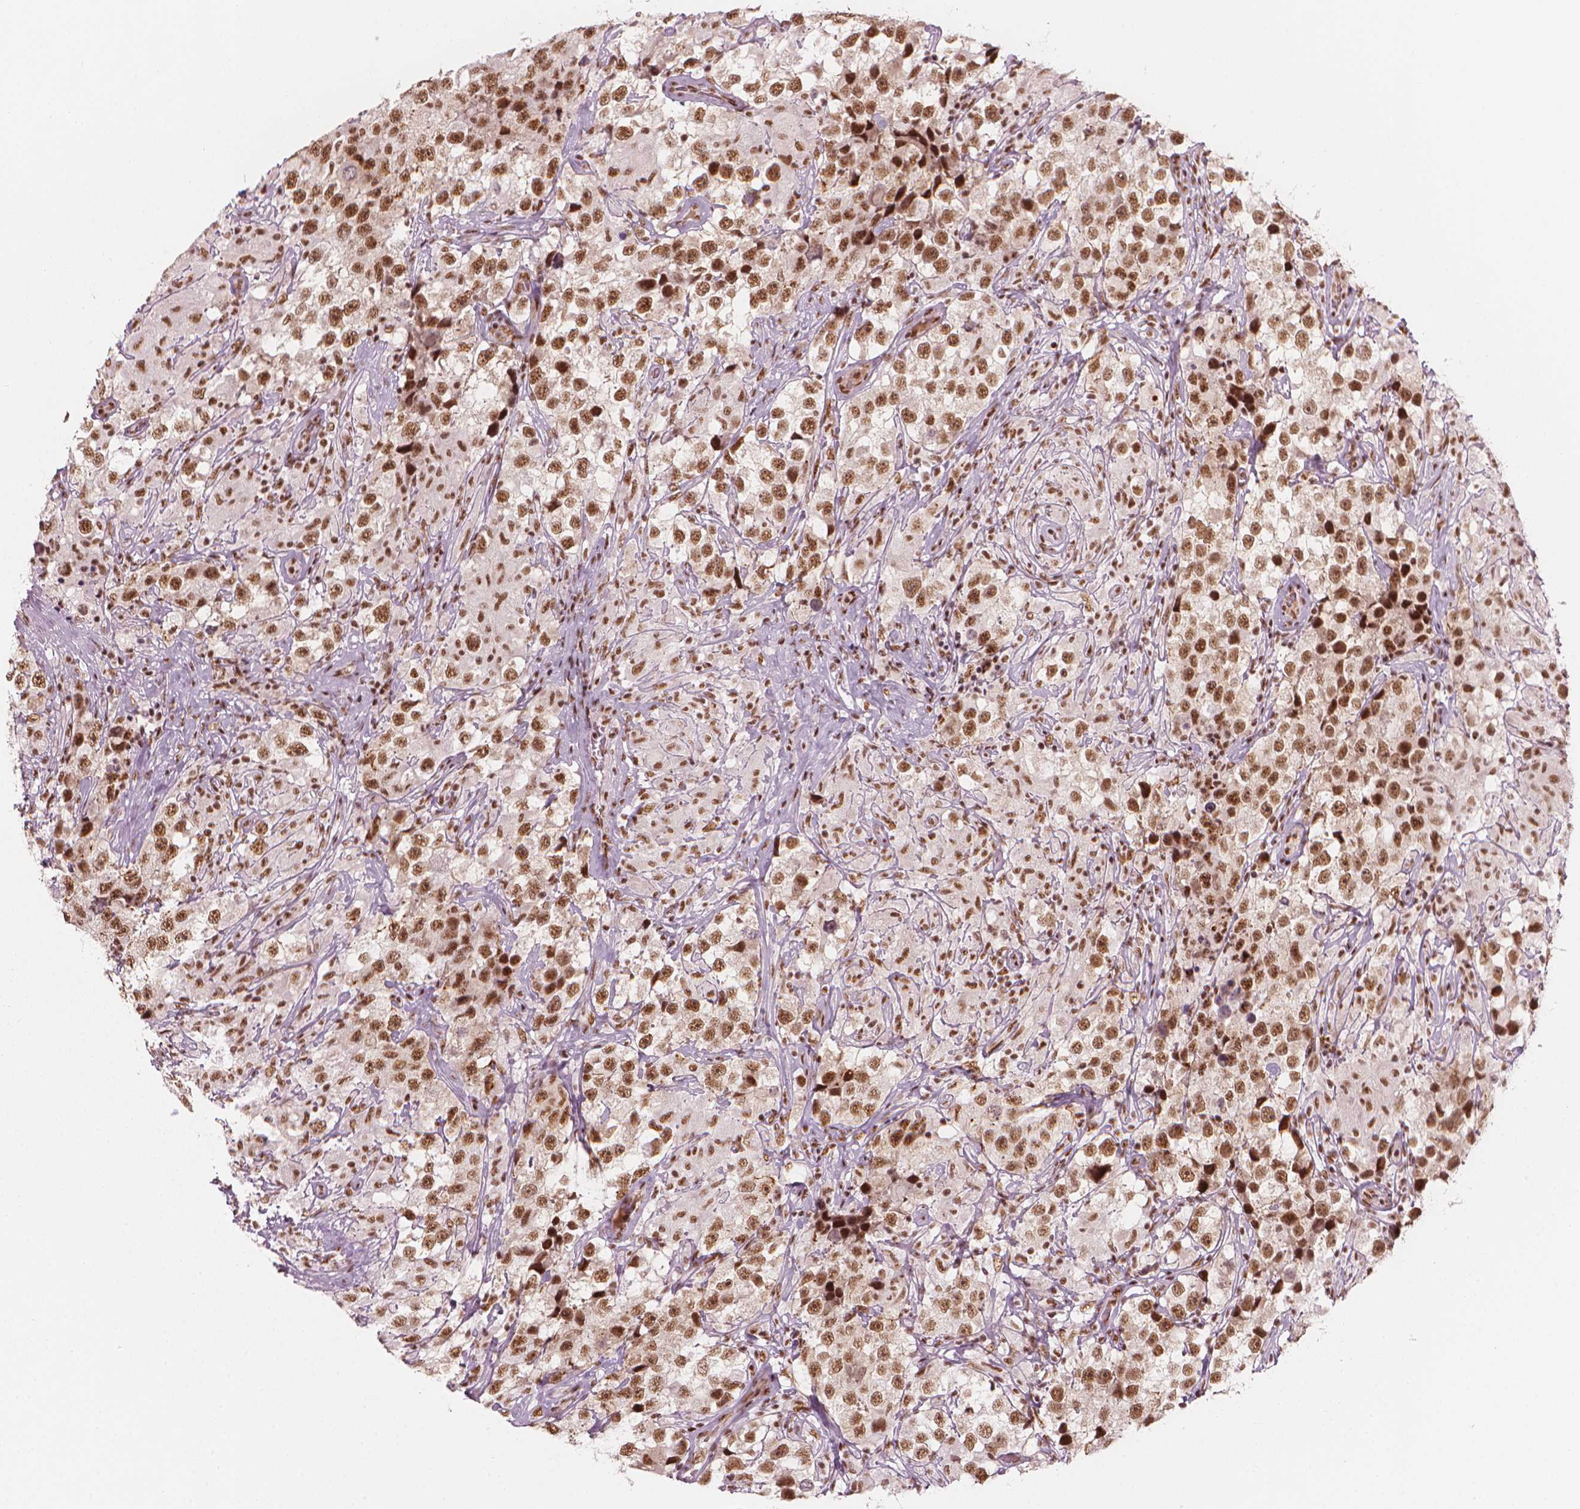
{"staining": {"intensity": "moderate", "quantity": ">75%", "location": "nuclear"}, "tissue": "testis cancer", "cell_type": "Tumor cells", "image_type": "cancer", "snomed": [{"axis": "morphology", "description": "Seminoma, NOS"}, {"axis": "topography", "description": "Testis"}], "caption": "An IHC micrograph of neoplastic tissue is shown. Protein staining in brown highlights moderate nuclear positivity in seminoma (testis) within tumor cells. (brown staining indicates protein expression, while blue staining denotes nuclei).", "gene": "ELF2", "patient": {"sex": "male", "age": 46}}